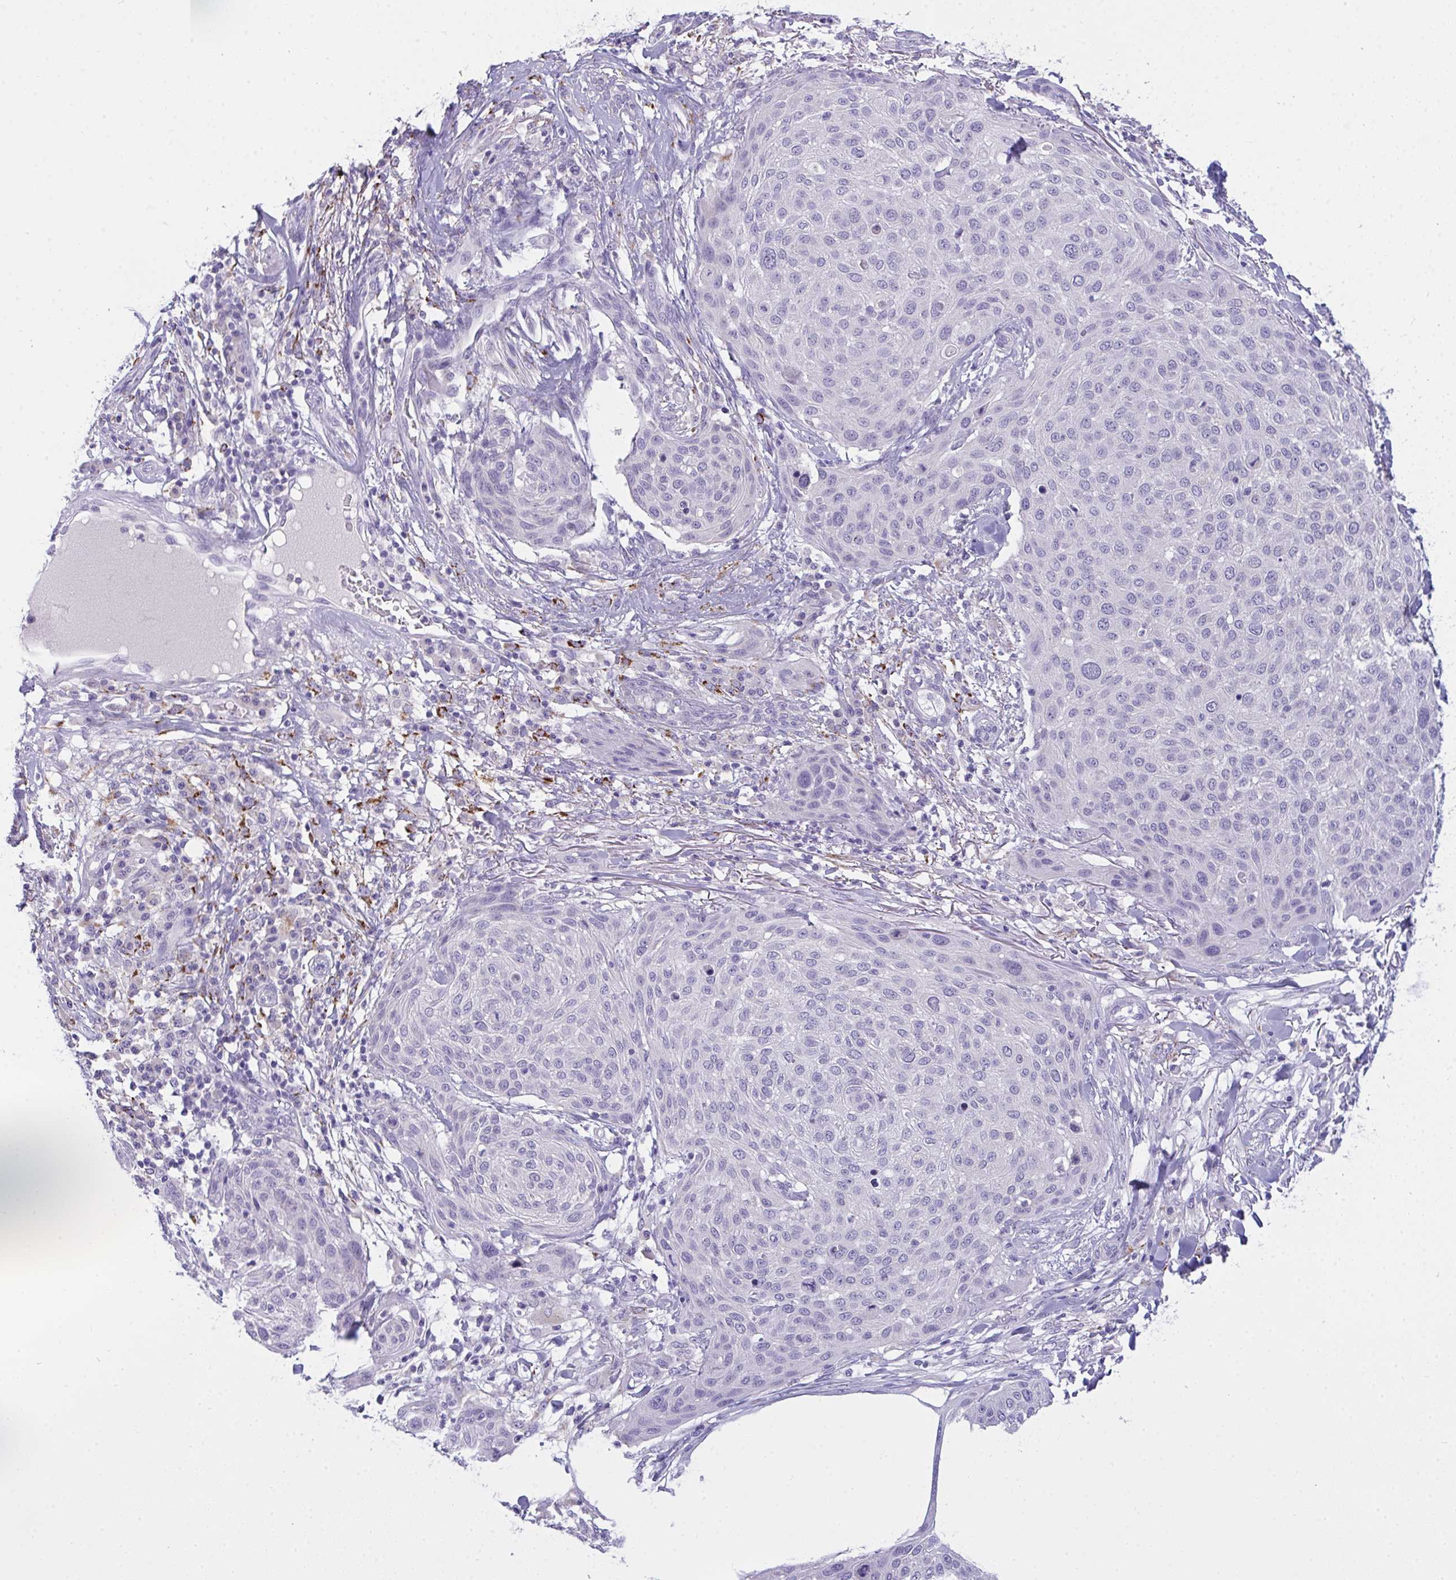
{"staining": {"intensity": "negative", "quantity": "none", "location": "none"}, "tissue": "skin cancer", "cell_type": "Tumor cells", "image_type": "cancer", "snomed": [{"axis": "morphology", "description": "Squamous cell carcinoma, NOS"}, {"axis": "topography", "description": "Skin"}], "caption": "This histopathology image is of skin squamous cell carcinoma stained with immunohistochemistry (IHC) to label a protein in brown with the nuclei are counter-stained blue. There is no staining in tumor cells.", "gene": "SEMA6B", "patient": {"sex": "female", "age": 87}}